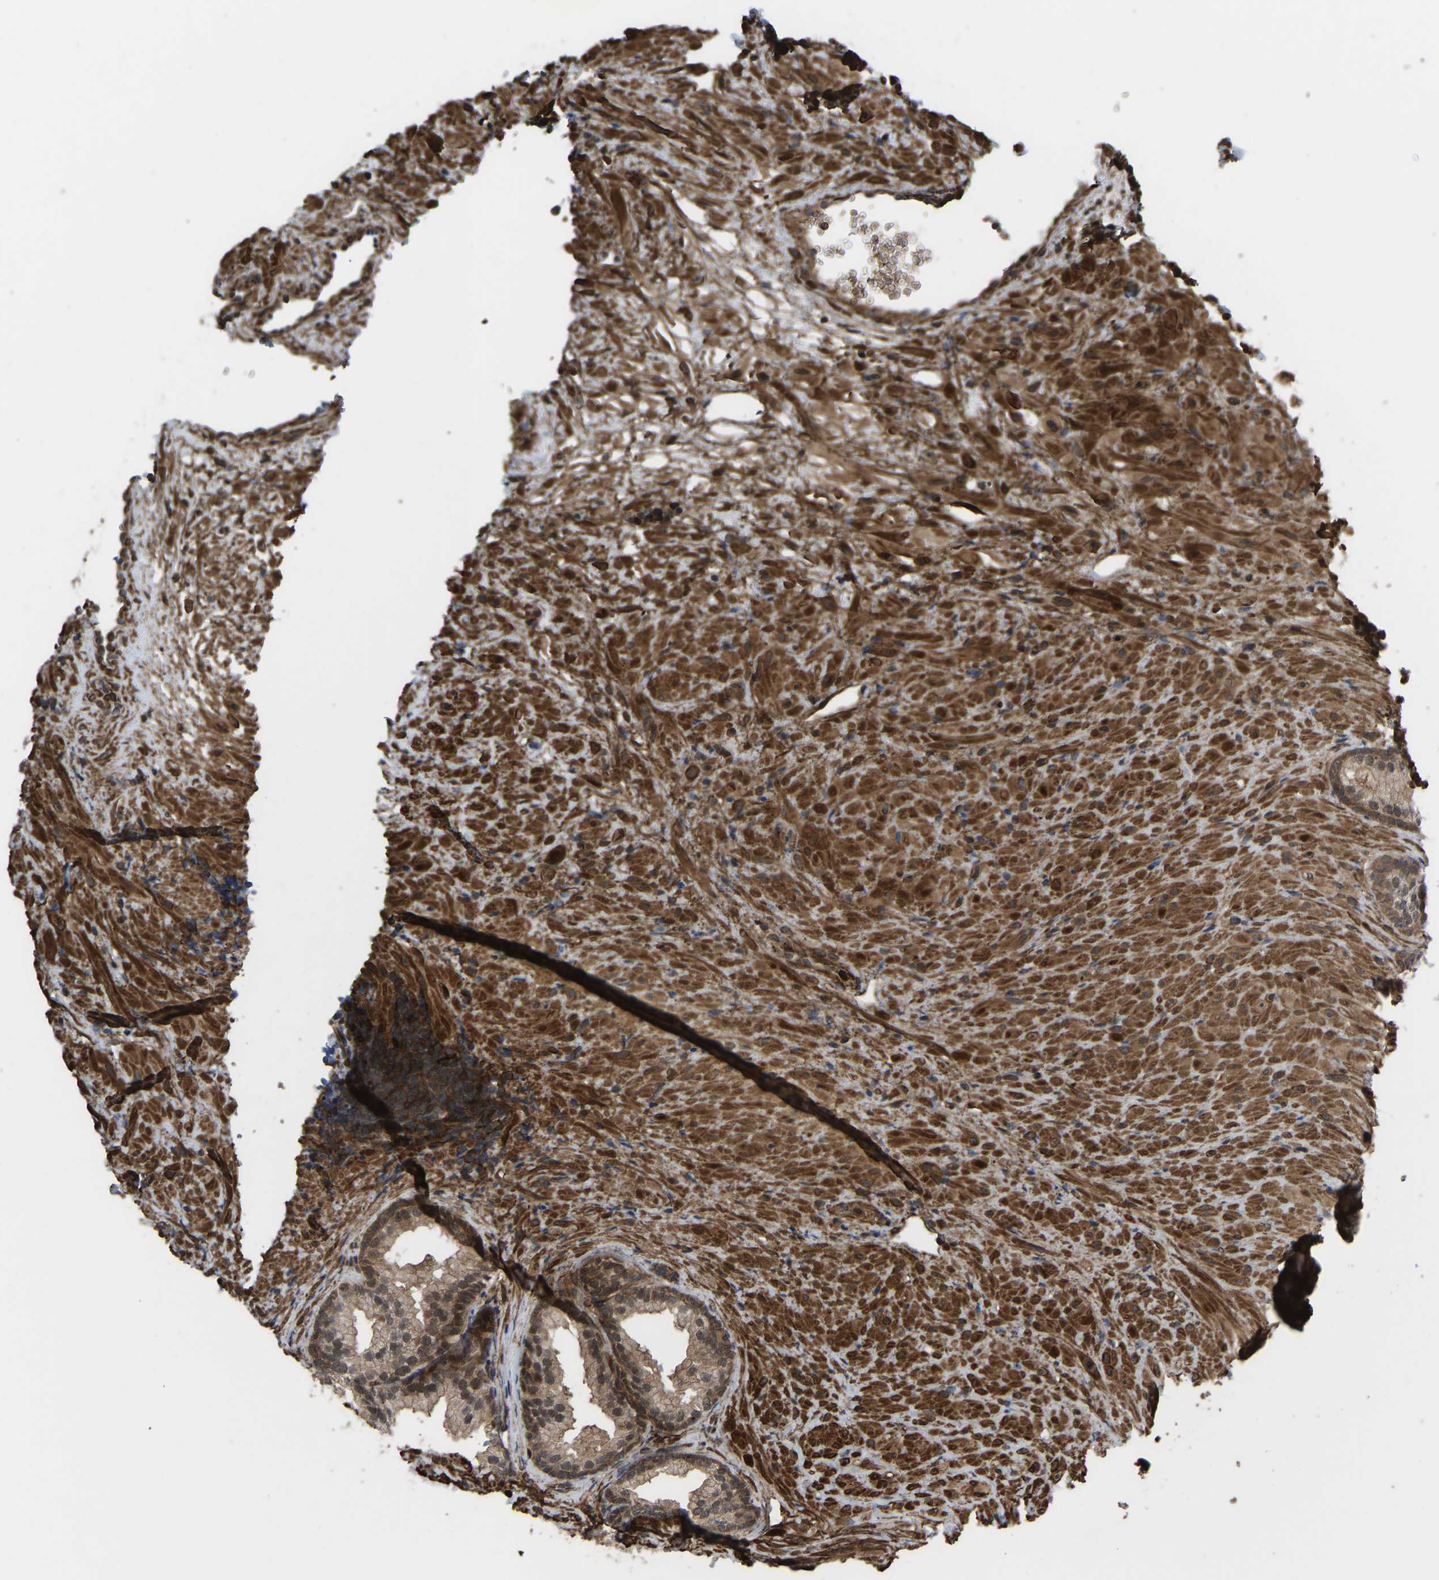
{"staining": {"intensity": "moderate", "quantity": ">75%", "location": "cytoplasmic/membranous,nuclear"}, "tissue": "prostate", "cell_type": "Glandular cells", "image_type": "normal", "snomed": [{"axis": "morphology", "description": "Normal tissue, NOS"}, {"axis": "topography", "description": "Prostate"}], "caption": "About >75% of glandular cells in normal prostate demonstrate moderate cytoplasmic/membranous,nuclear protein positivity as visualized by brown immunohistochemical staining.", "gene": "CYP7B1", "patient": {"sex": "male", "age": 76}}